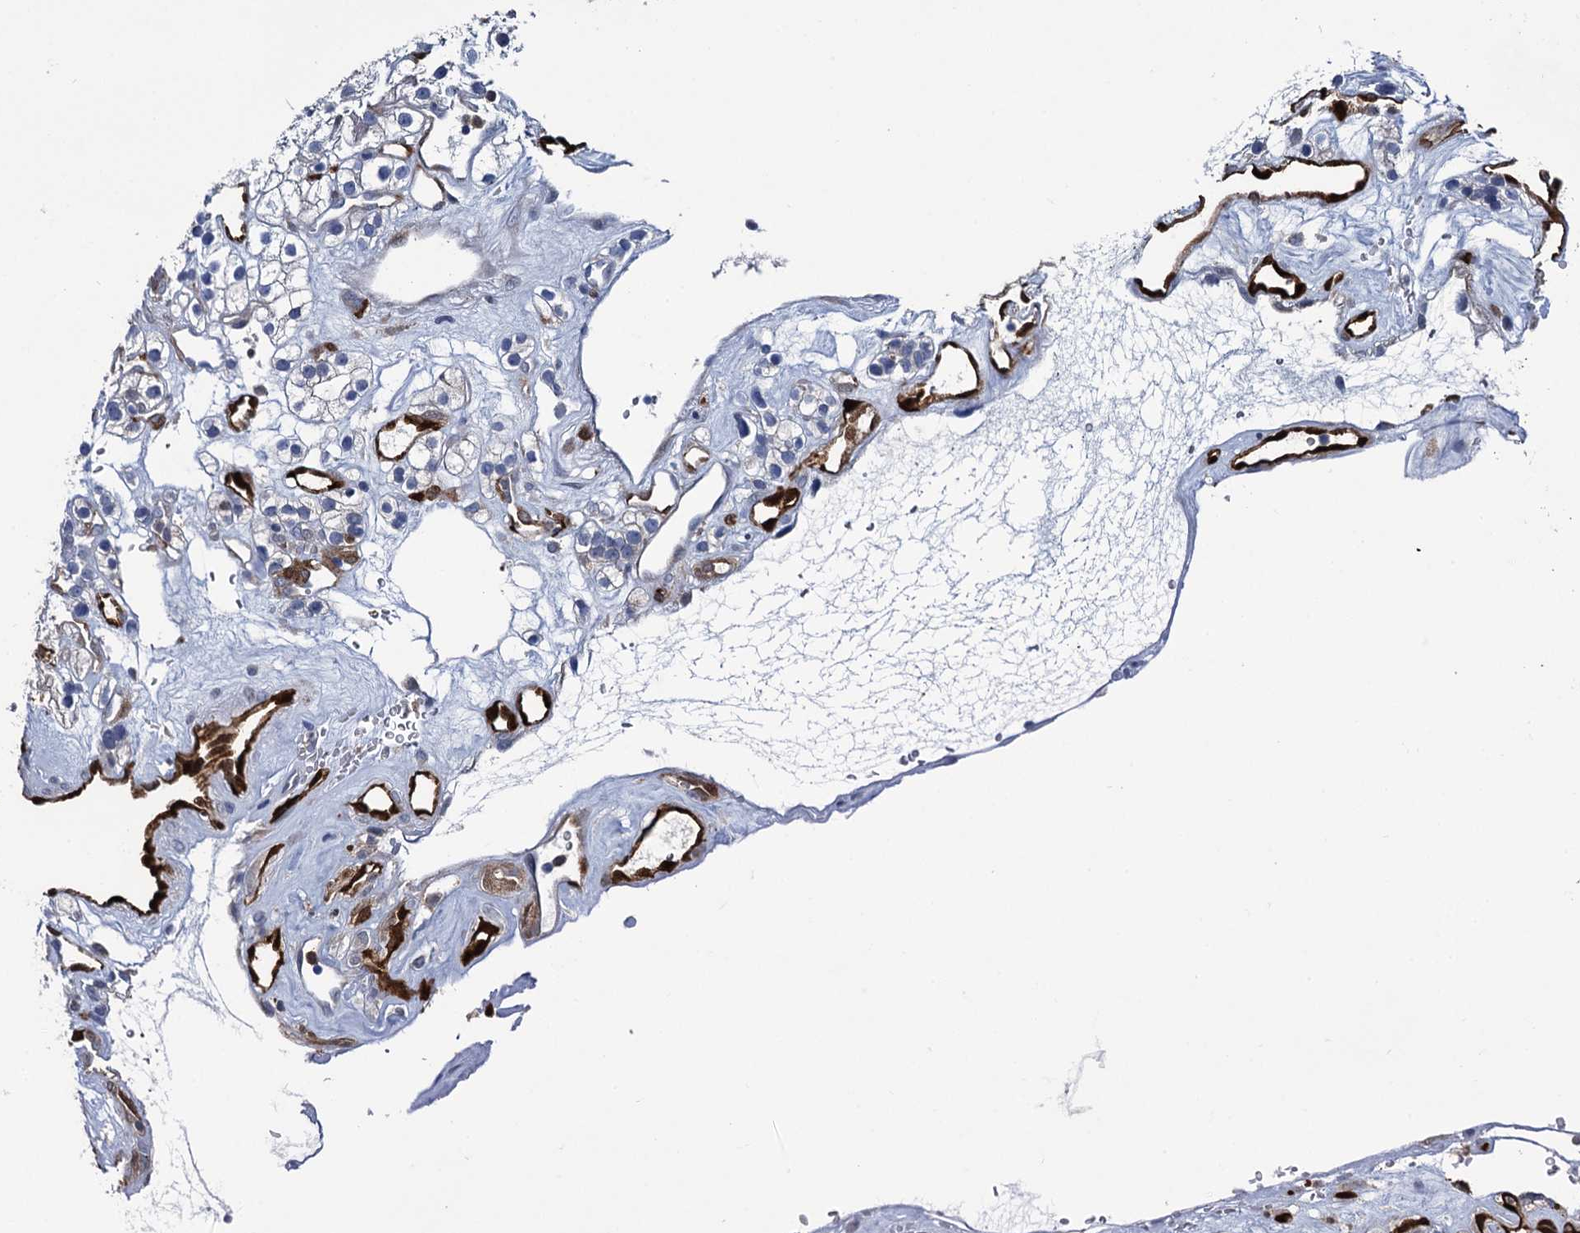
{"staining": {"intensity": "negative", "quantity": "none", "location": "none"}, "tissue": "renal cancer", "cell_type": "Tumor cells", "image_type": "cancer", "snomed": [{"axis": "morphology", "description": "Adenocarcinoma, NOS"}, {"axis": "topography", "description": "Kidney"}], "caption": "This is an IHC micrograph of renal adenocarcinoma. There is no staining in tumor cells.", "gene": "FABP5", "patient": {"sex": "female", "age": 57}}